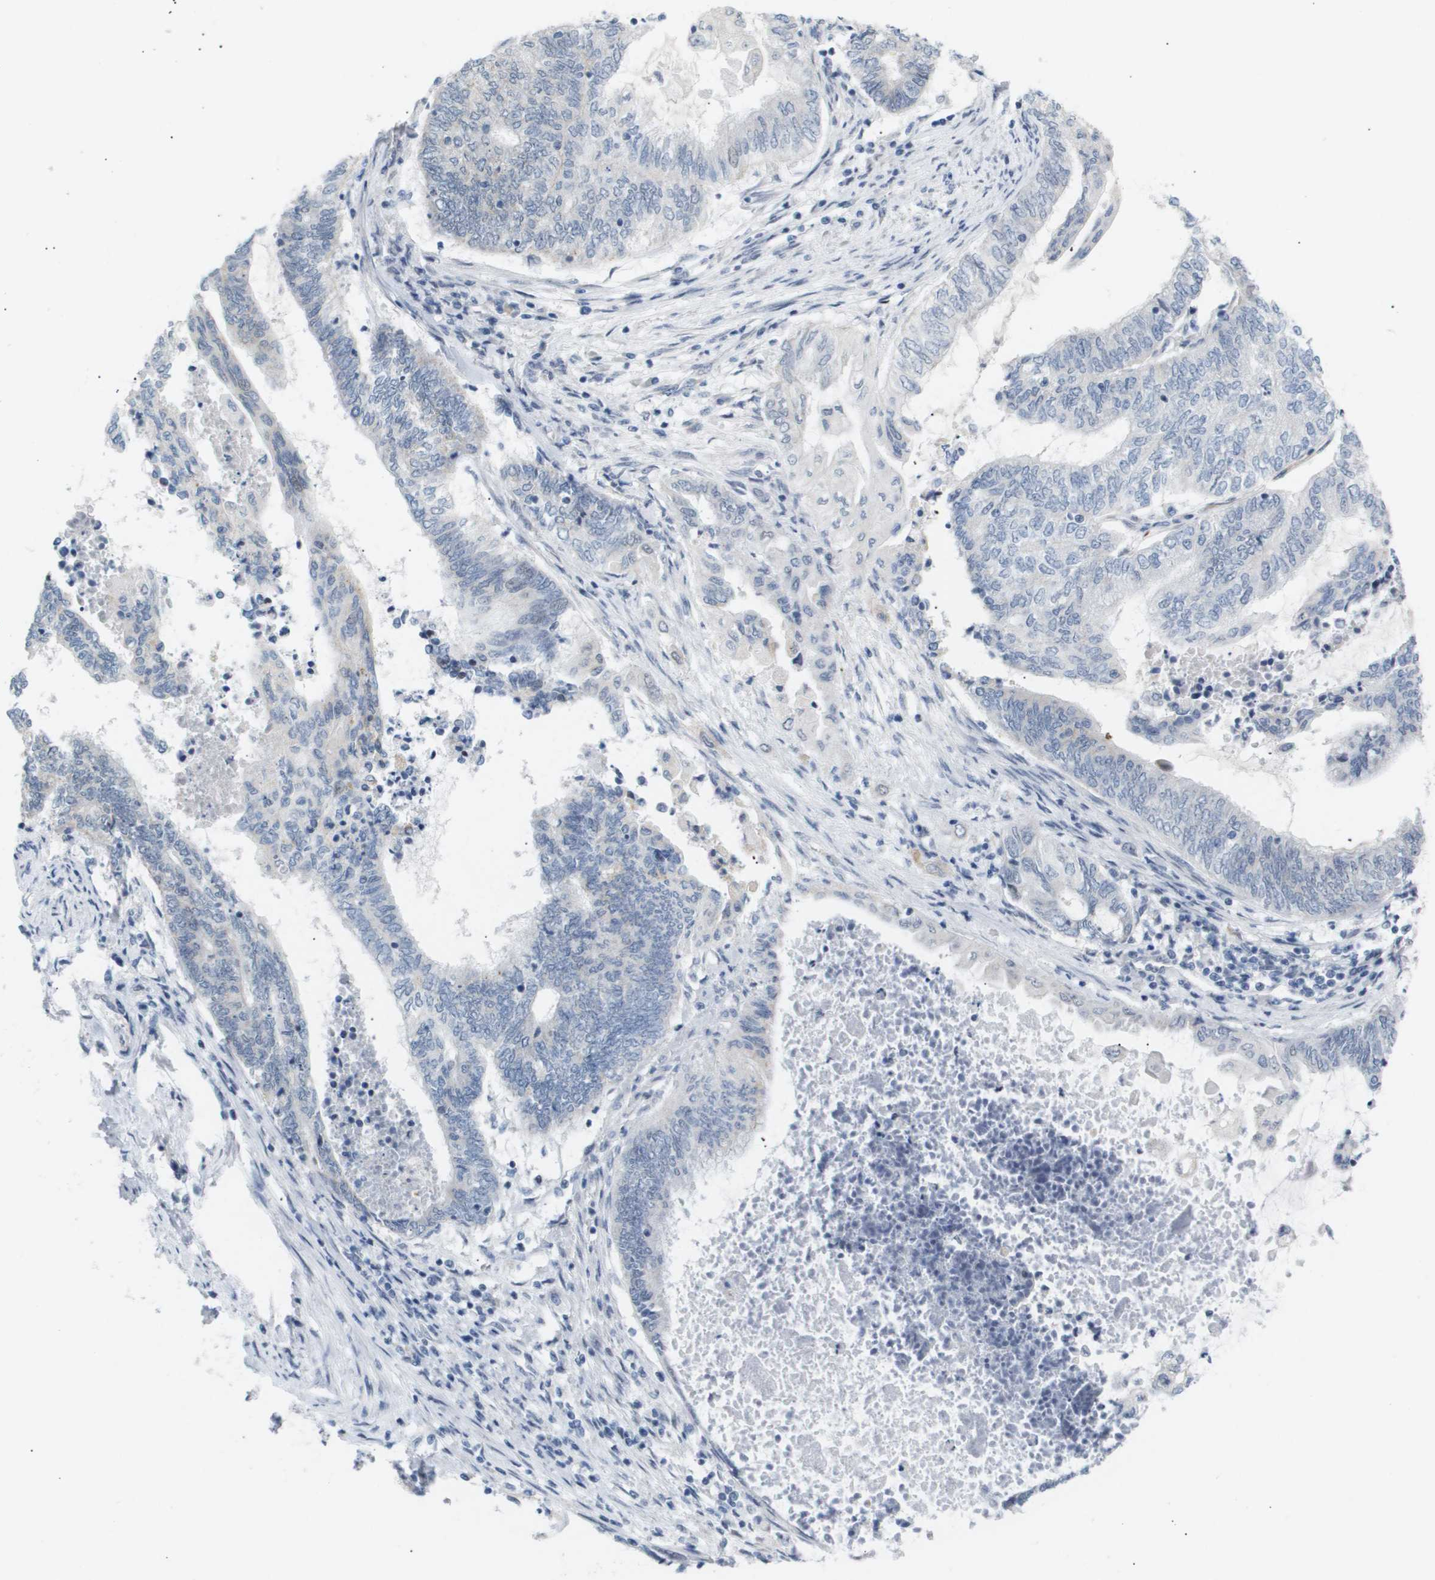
{"staining": {"intensity": "negative", "quantity": "none", "location": "none"}, "tissue": "endometrial cancer", "cell_type": "Tumor cells", "image_type": "cancer", "snomed": [{"axis": "morphology", "description": "Adenocarcinoma, NOS"}, {"axis": "topography", "description": "Uterus"}, {"axis": "topography", "description": "Endometrium"}], "caption": "Human adenocarcinoma (endometrial) stained for a protein using immunohistochemistry demonstrates no staining in tumor cells.", "gene": "PPARD", "patient": {"sex": "female", "age": 70}}